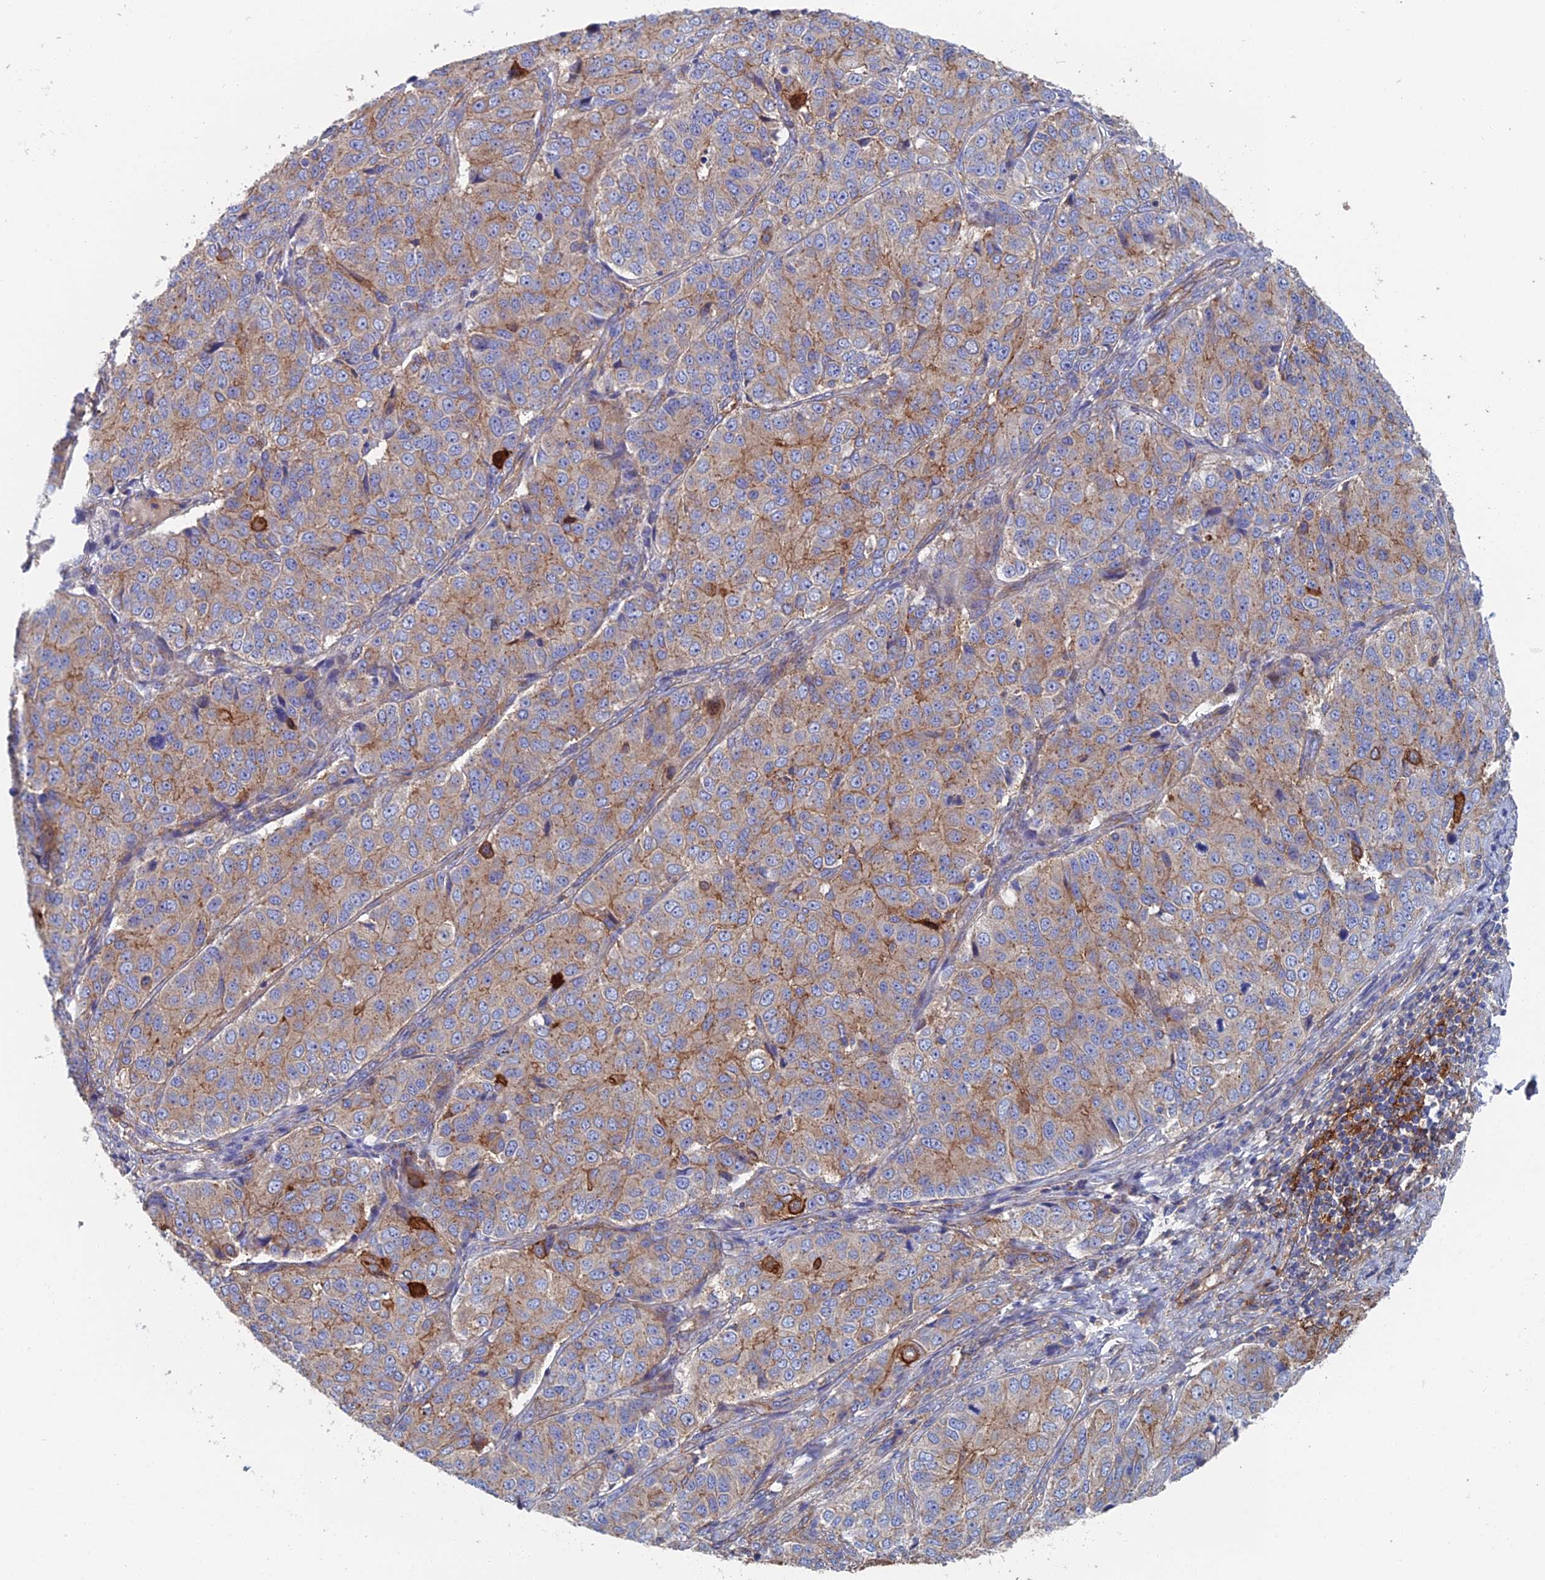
{"staining": {"intensity": "weak", "quantity": ">75%", "location": "cytoplasmic/membranous"}, "tissue": "ovarian cancer", "cell_type": "Tumor cells", "image_type": "cancer", "snomed": [{"axis": "morphology", "description": "Carcinoma, endometroid"}, {"axis": "topography", "description": "Ovary"}], "caption": "Endometroid carcinoma (ovarian) stained with a brown dye reveals weak cytoplasmic/membranous positive expression in about >75% of tumor cells.", "gene": "SNX11", "patient": {"sex": "female", "age": 51}}